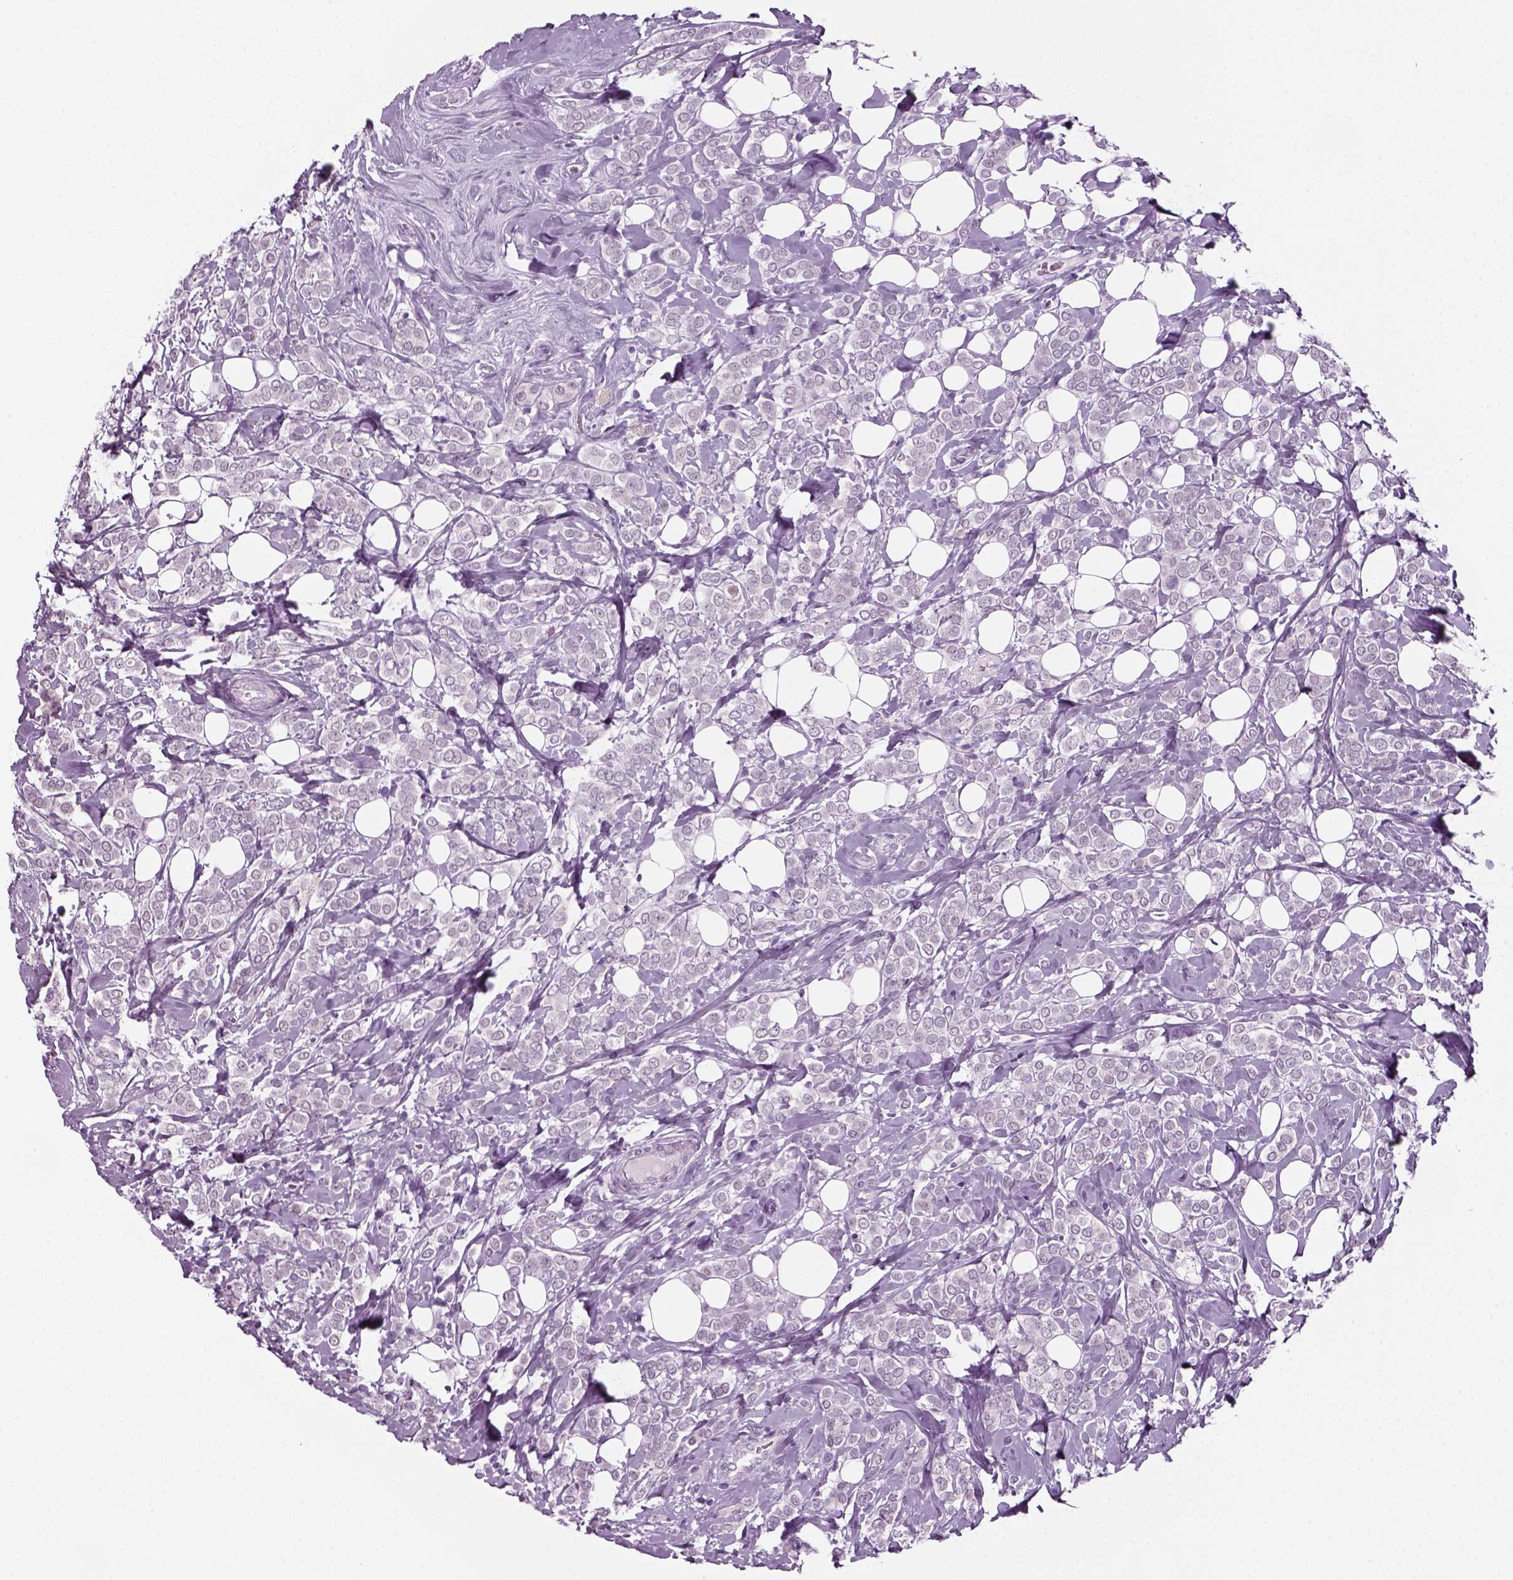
{"staining": {"intensity": "negative", "quantity": "none", "location": "none"}, "tissue": "breast cancer", "cell_type": "Tumor cells", "image_type": "cancer", "snomed": [{"axis": "morphology", "description": "Lobular carcinoma"}, {"axis": "topography", "description": "Breast"}], "caption": "Micrograph shows no significant protein expression in tumor cells of lobular carcinoma (breast).", "gene": "KRT75", "patient": {"sex": "female", "age": 49}}